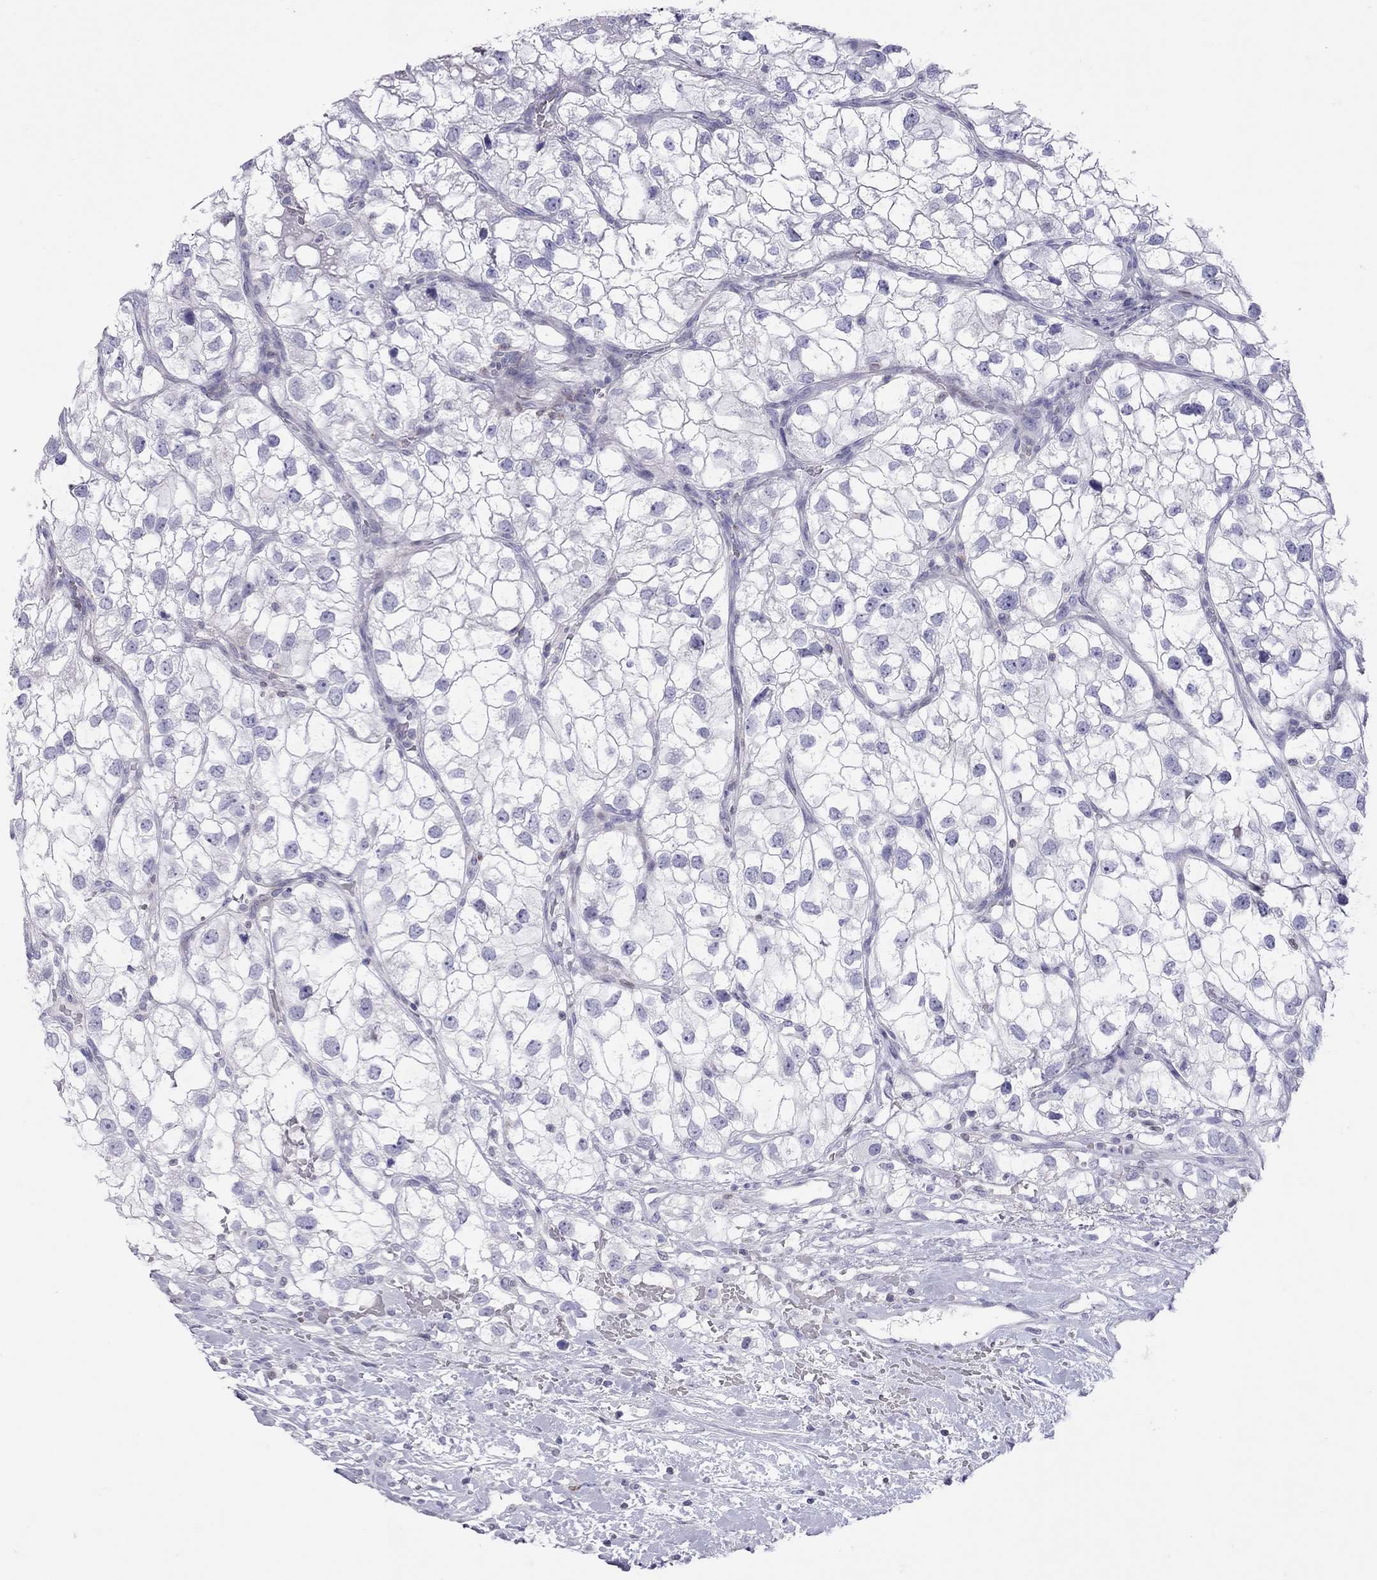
{"staining": {"intensity": "negative", "quantity": "none", "location": "none"}, "tissue": "renal cancer", "cell_type": "Tumor cells", "image_type": "cancer", "snomed": [{"axis": "morphology", "description": "Adenocarcinoma, NOS"}, {"axis": "topography", "description": "Kidney"}], "caption": "Immunohistochemistry (IHC) of human renal cancer (adenocarcinoma) exhibits no expression in tumor cells. Nuclei are stained in blue.", "gene": "STAG3", "patient": {"sex": "male", "age": 59}}